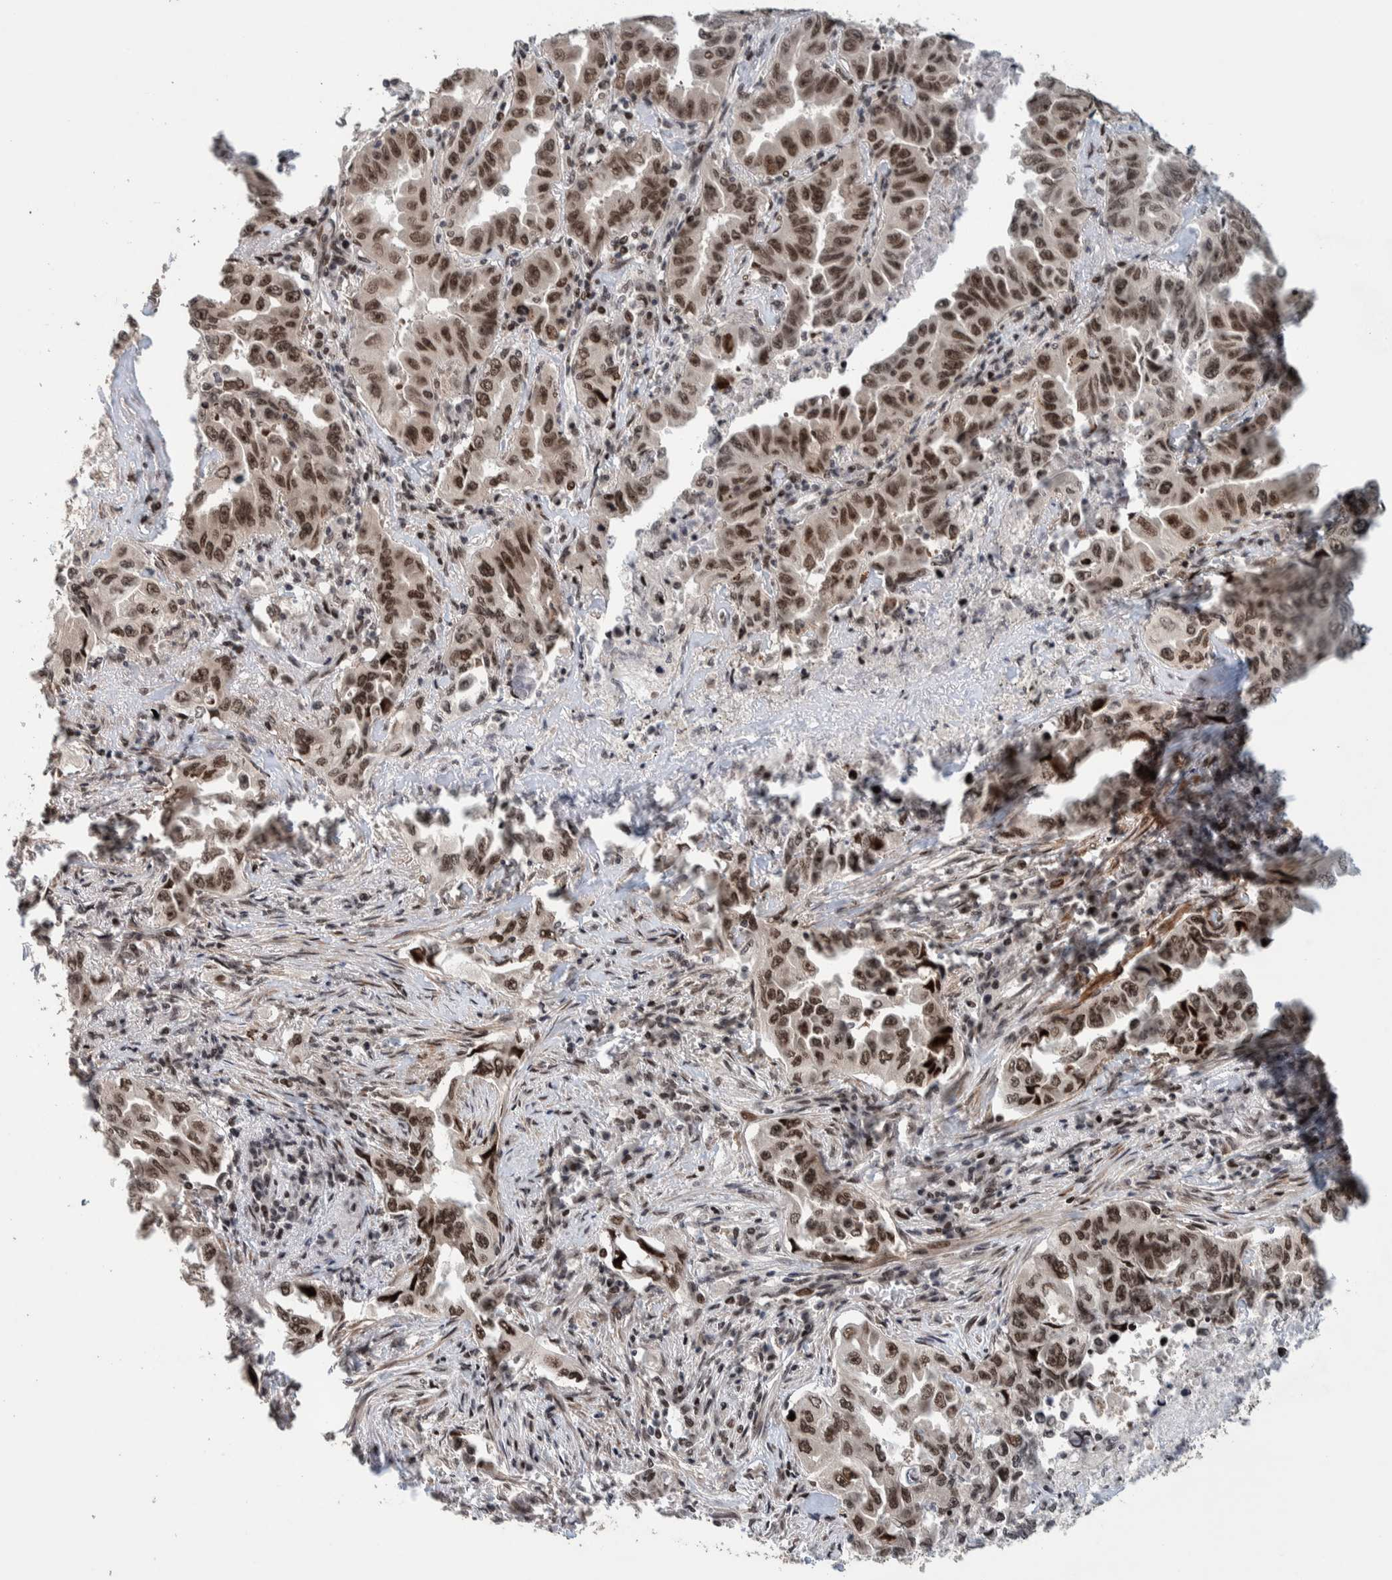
{"staining": {"intensity": "moderate", "quantity": ">75%", "location": "nuclear"}, "tissue": "lung cancer", "cell_type": "Tumor cells", "image_type": "cancer", "snomed": [{"axis": "morphology", "description": "Adenocarcinoma, NOS"}, {"axis": "topography", "description": "Lung"}], "caption": "Tumor cells reveal medium levels of moderate nuclear expression in approximately >75% of cells in human adenocarcinoma (lung).", "gene": "CHD4", "patient": {"sex": "female", "age": 51}}